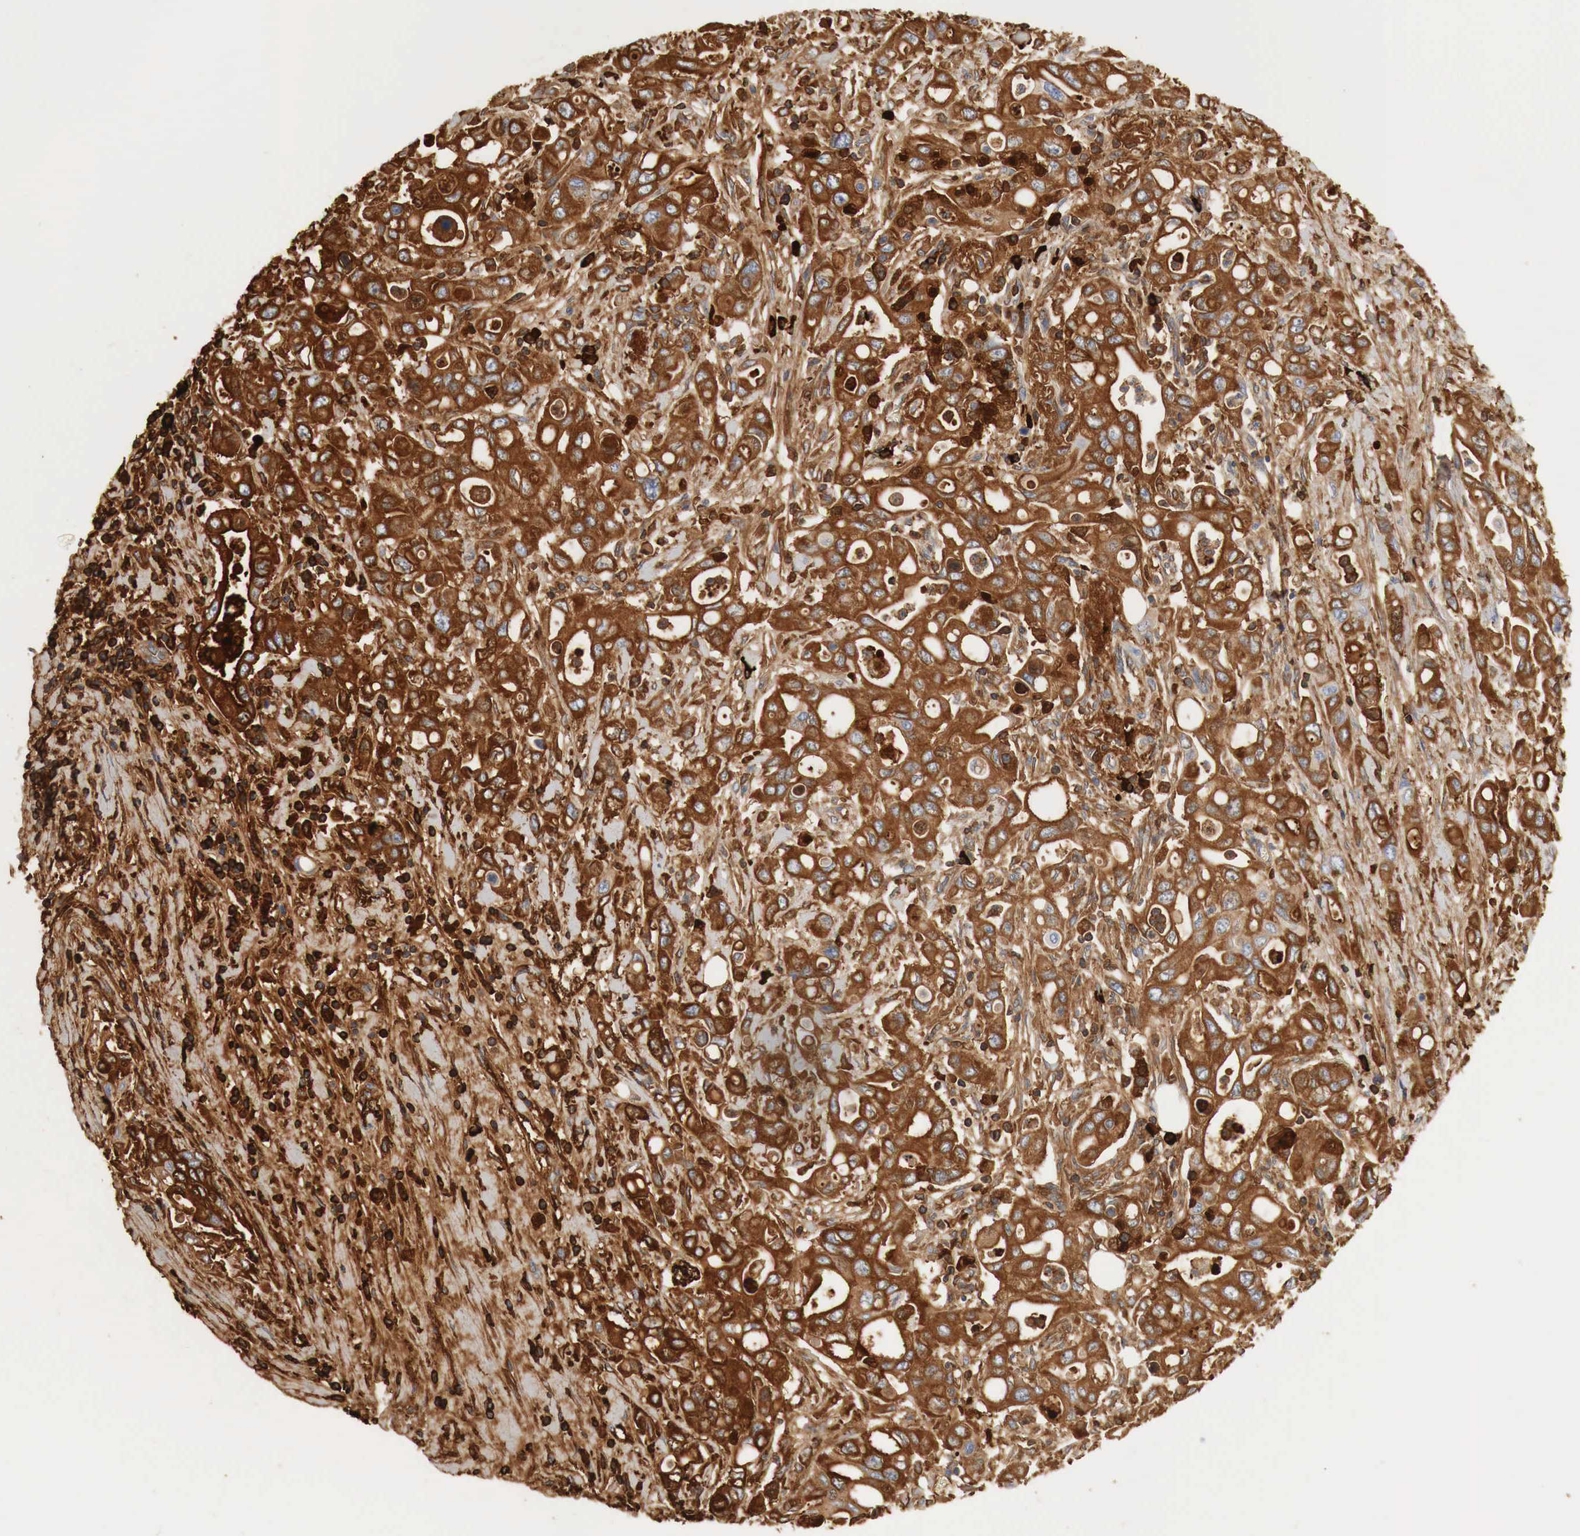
{"staining": {"intensity": "strong", "quantity": ">75%", "location": "cytoplasmic/membranous"}, "tissue": "pancreatic cancer", "cell_type": "Tumor cells", "image_type": "cancer", "snomed": [{"axis": "morphology", "description": "Adenocarcinoma, NOS"}, {"axis": "topography", "description": "Pancreas"}], "caption": "IHC of human pancreatic cancer (adenocarcinoma) shows high levels of strong cytoplasmic/membranous staining in about >75% of tumor cells. (Brightfield microscopy of DAB IHC at high magnification).", "gene": "IGLC3", "patient": {"sex": "female", "age": 57}}